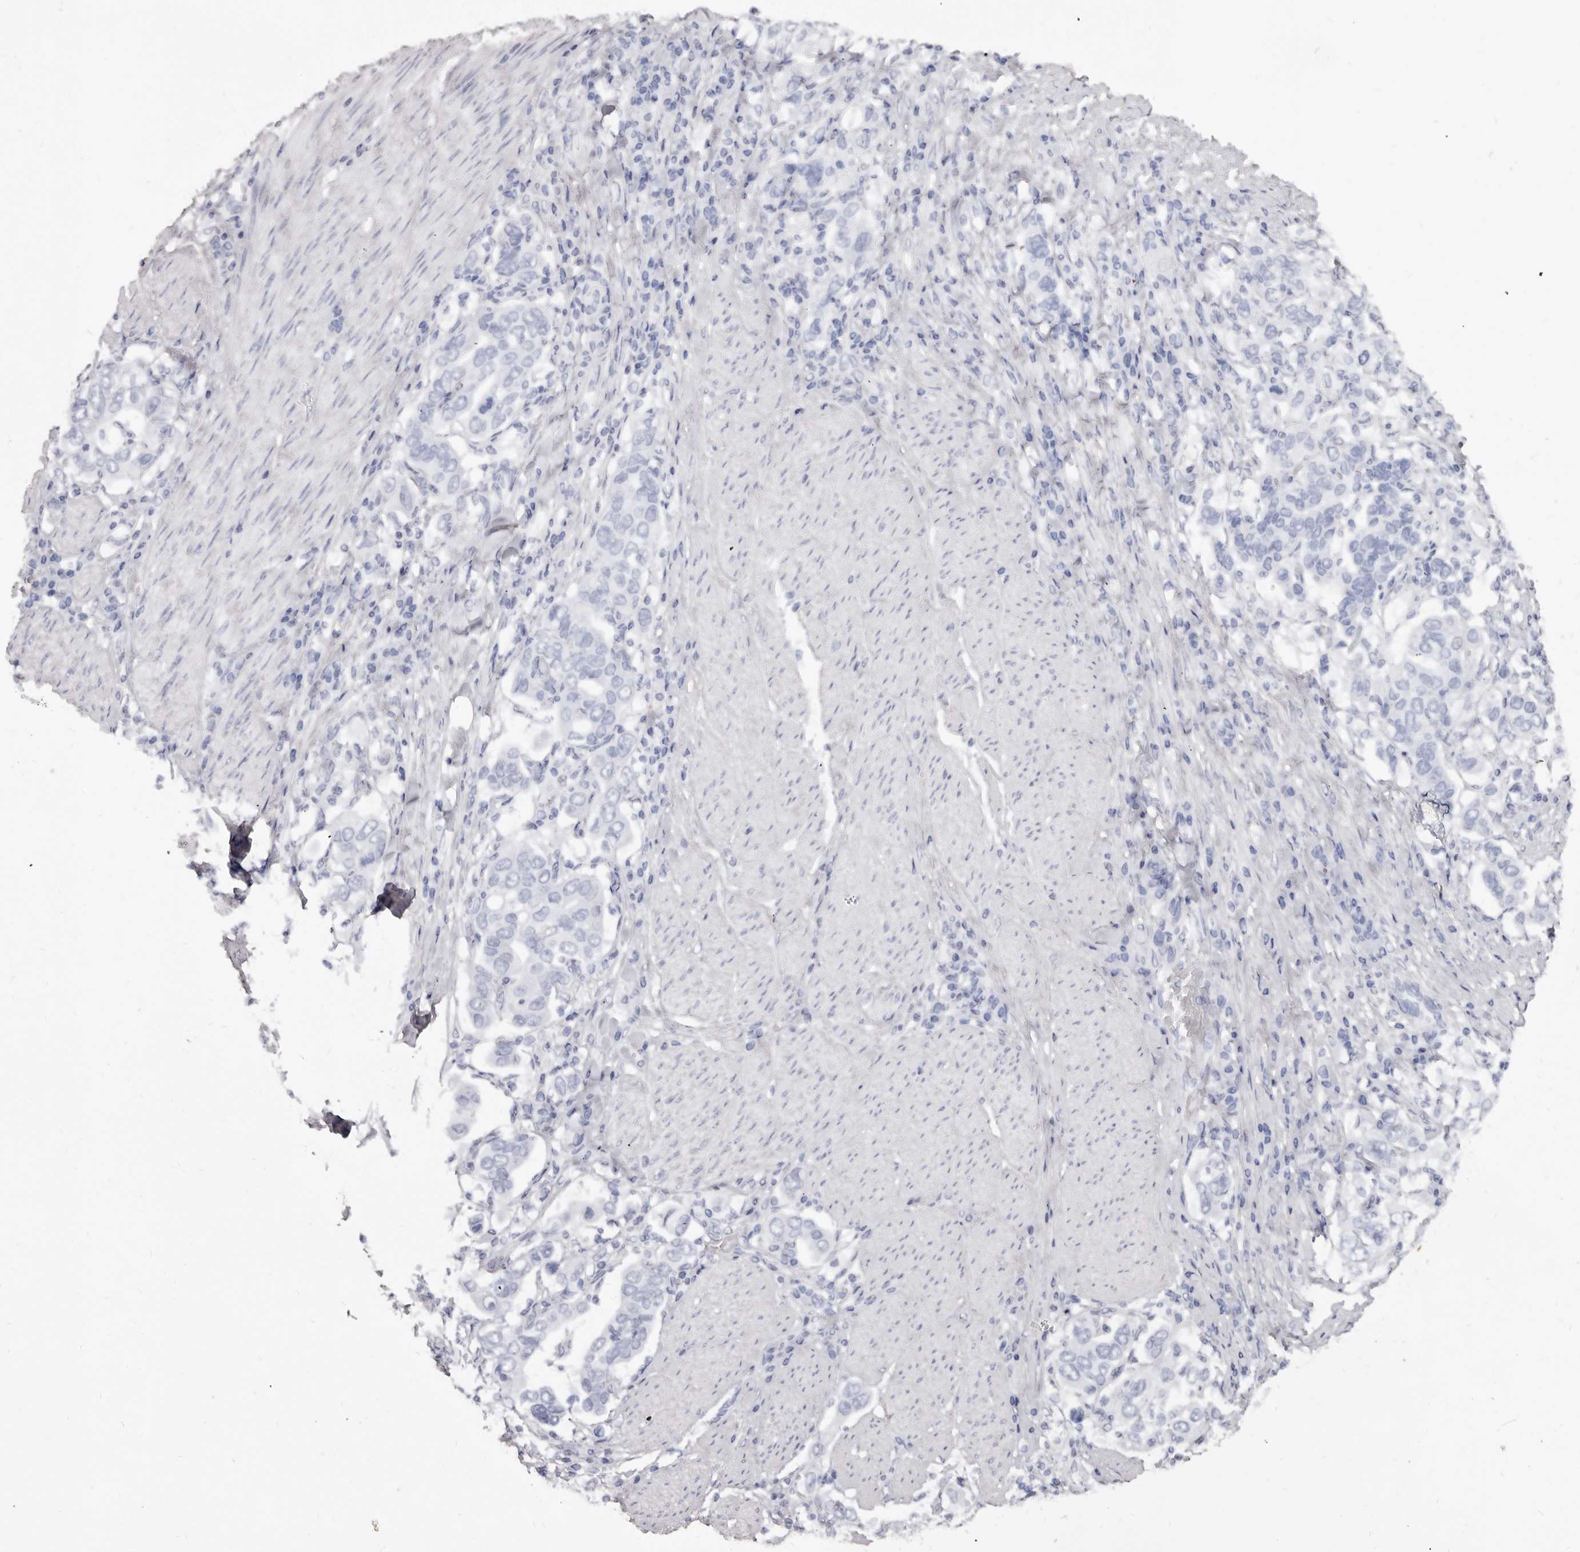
{"staining": {"intensity": "negative", "quantity": "none", "location": "none"}, "tissue": "stomach cancer", "cell_type": "Tumor cells", "image_type": "cancer", "snomed": [{"axis": "morphology", "description": "Adenocarcinoma, NOS"}, {"axis": "topography", "description": "Stomach, upper"}], "caption": "Human stomach cancer stained for a protein using IHC displays no expression in tumor cells.", "gene": "KHDRBS2", "patient": {"sex": "male", "age": 62}}